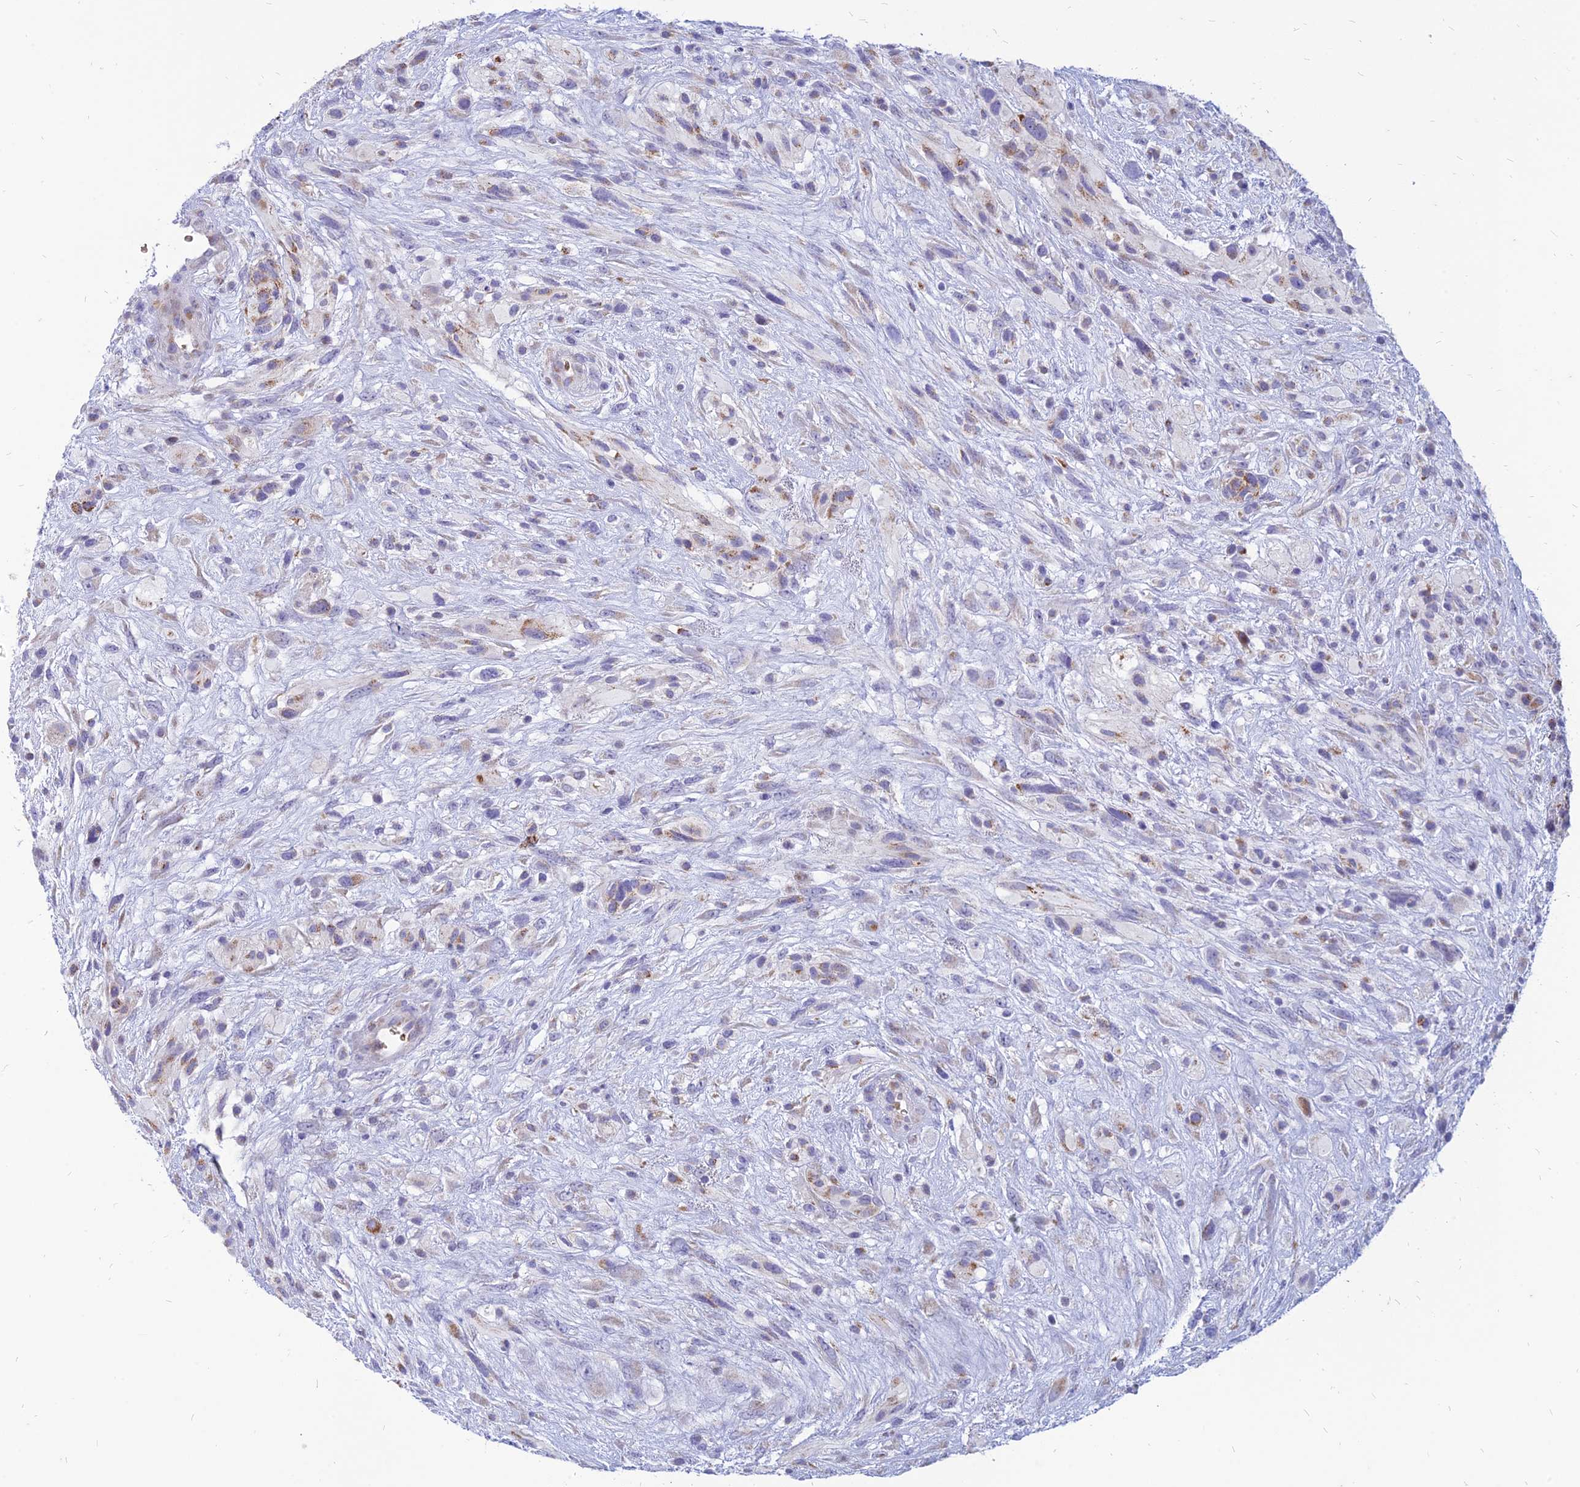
{"staining": {"intensity": "weak", "quantity": "<25%", "location": "cytoplasmic/membranous"}, "tissue": "glioma", "cell_type": "Tumor cells", "image_type": "cancer", "snomed": [{"axis": "morphology", "description": "Glioma, malignant, High grade"}, {"axis": "topography", "description": "Brain"}], "caption": "Tumor cells show no significant staining in glioma.", "gene": "HHAT", "patient": {"sex": "male", "age": 61}}